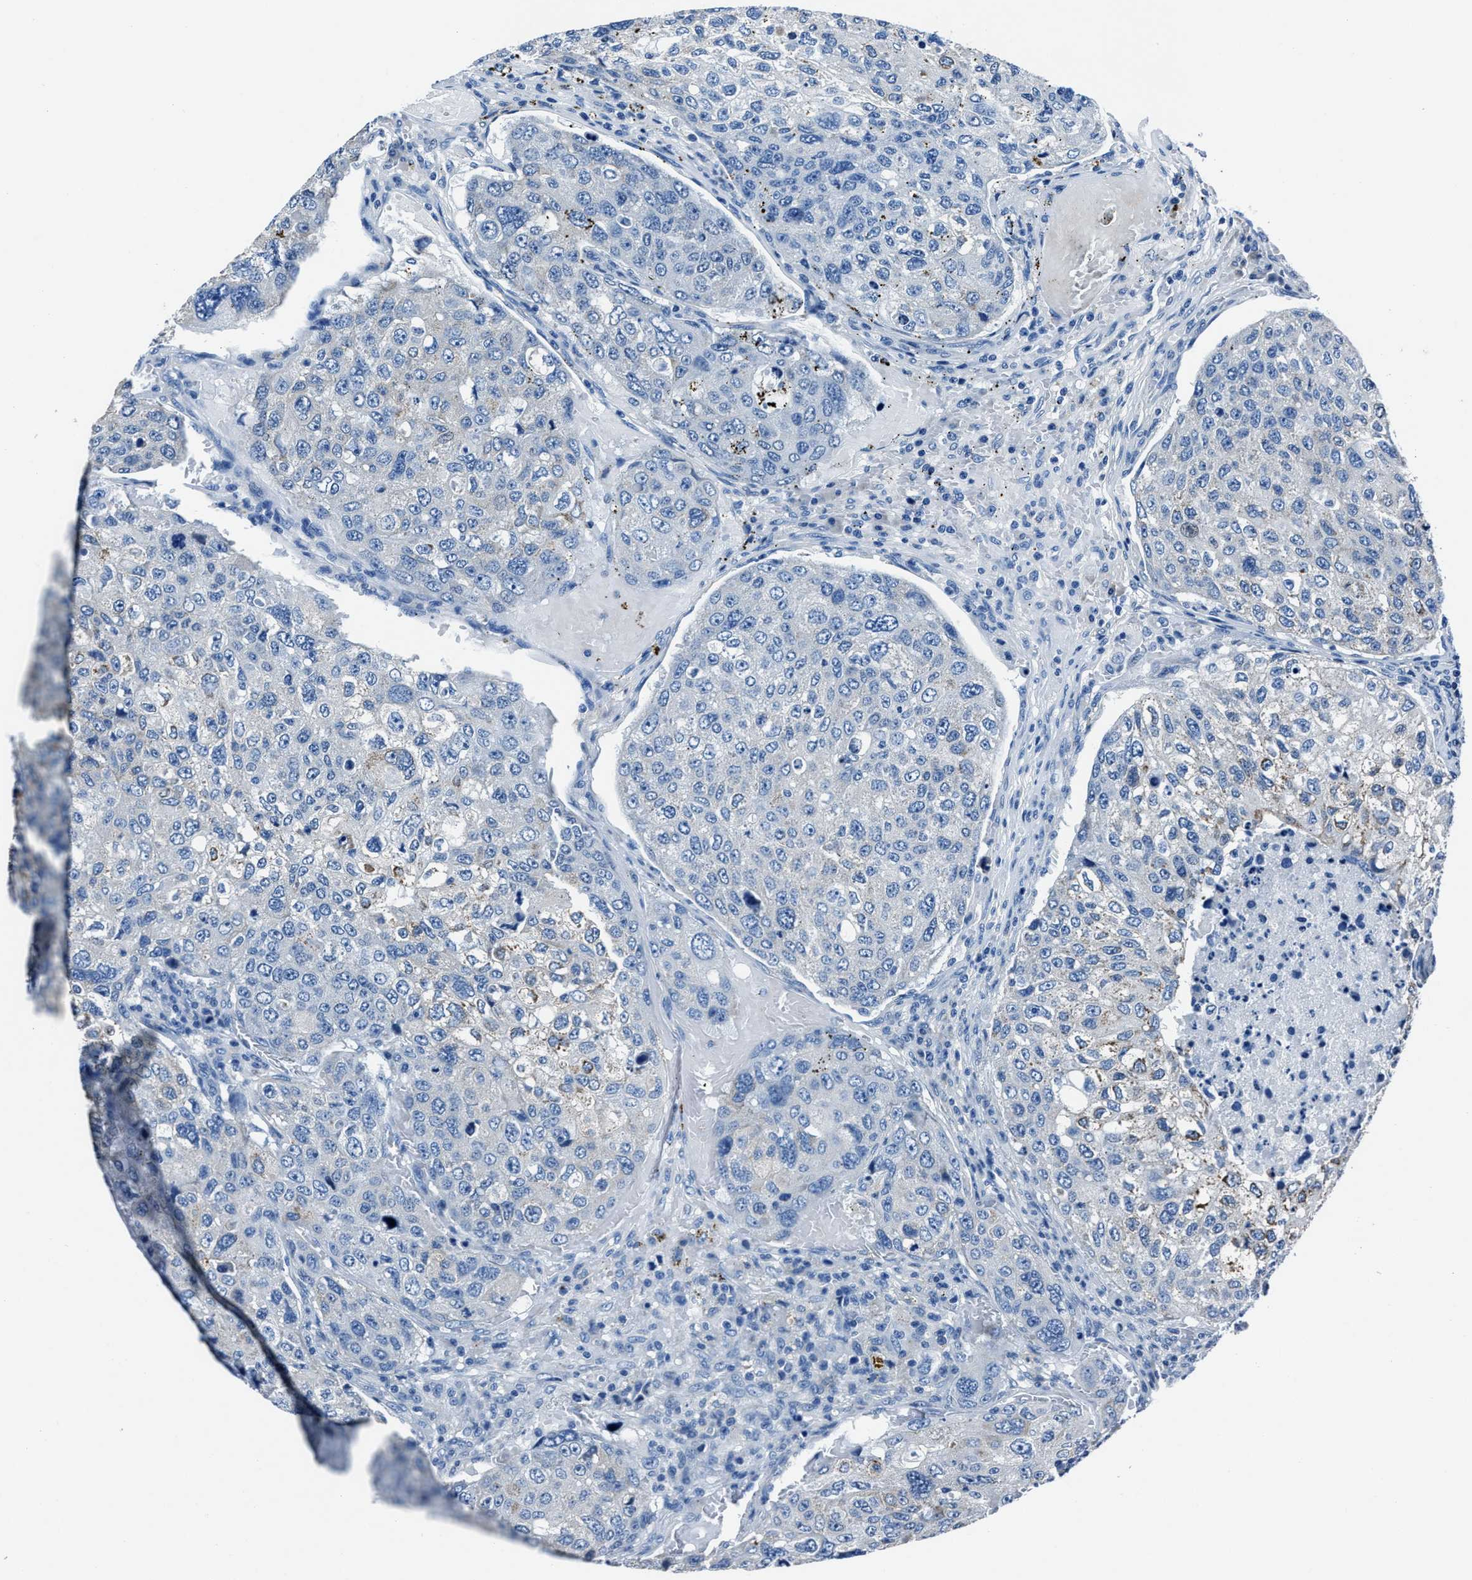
{"staining": {"intensity": "weak", "quantity": "<25%", "location": "cytoplasmic/membranous"}, "tissue": "urothelial cancer", "cell_type": "Tumor cells", "image_type": "cancer", "snomed": [{"axis": "morphology", "description": "Urothelial carcinoma, High grade"}, {"axis": "topography", "description": "Lymph node"}, {"axis": "topography", "description": "Urinary bladder"}], "caption": "Immunohistochemistry histopathology image of neoplastic tissue: human urothelial cancer stained with DAB shows no significant protein expression in tumor cells.", "gene": "LMO7", "patient": {"sex": "male", "age": 51}}